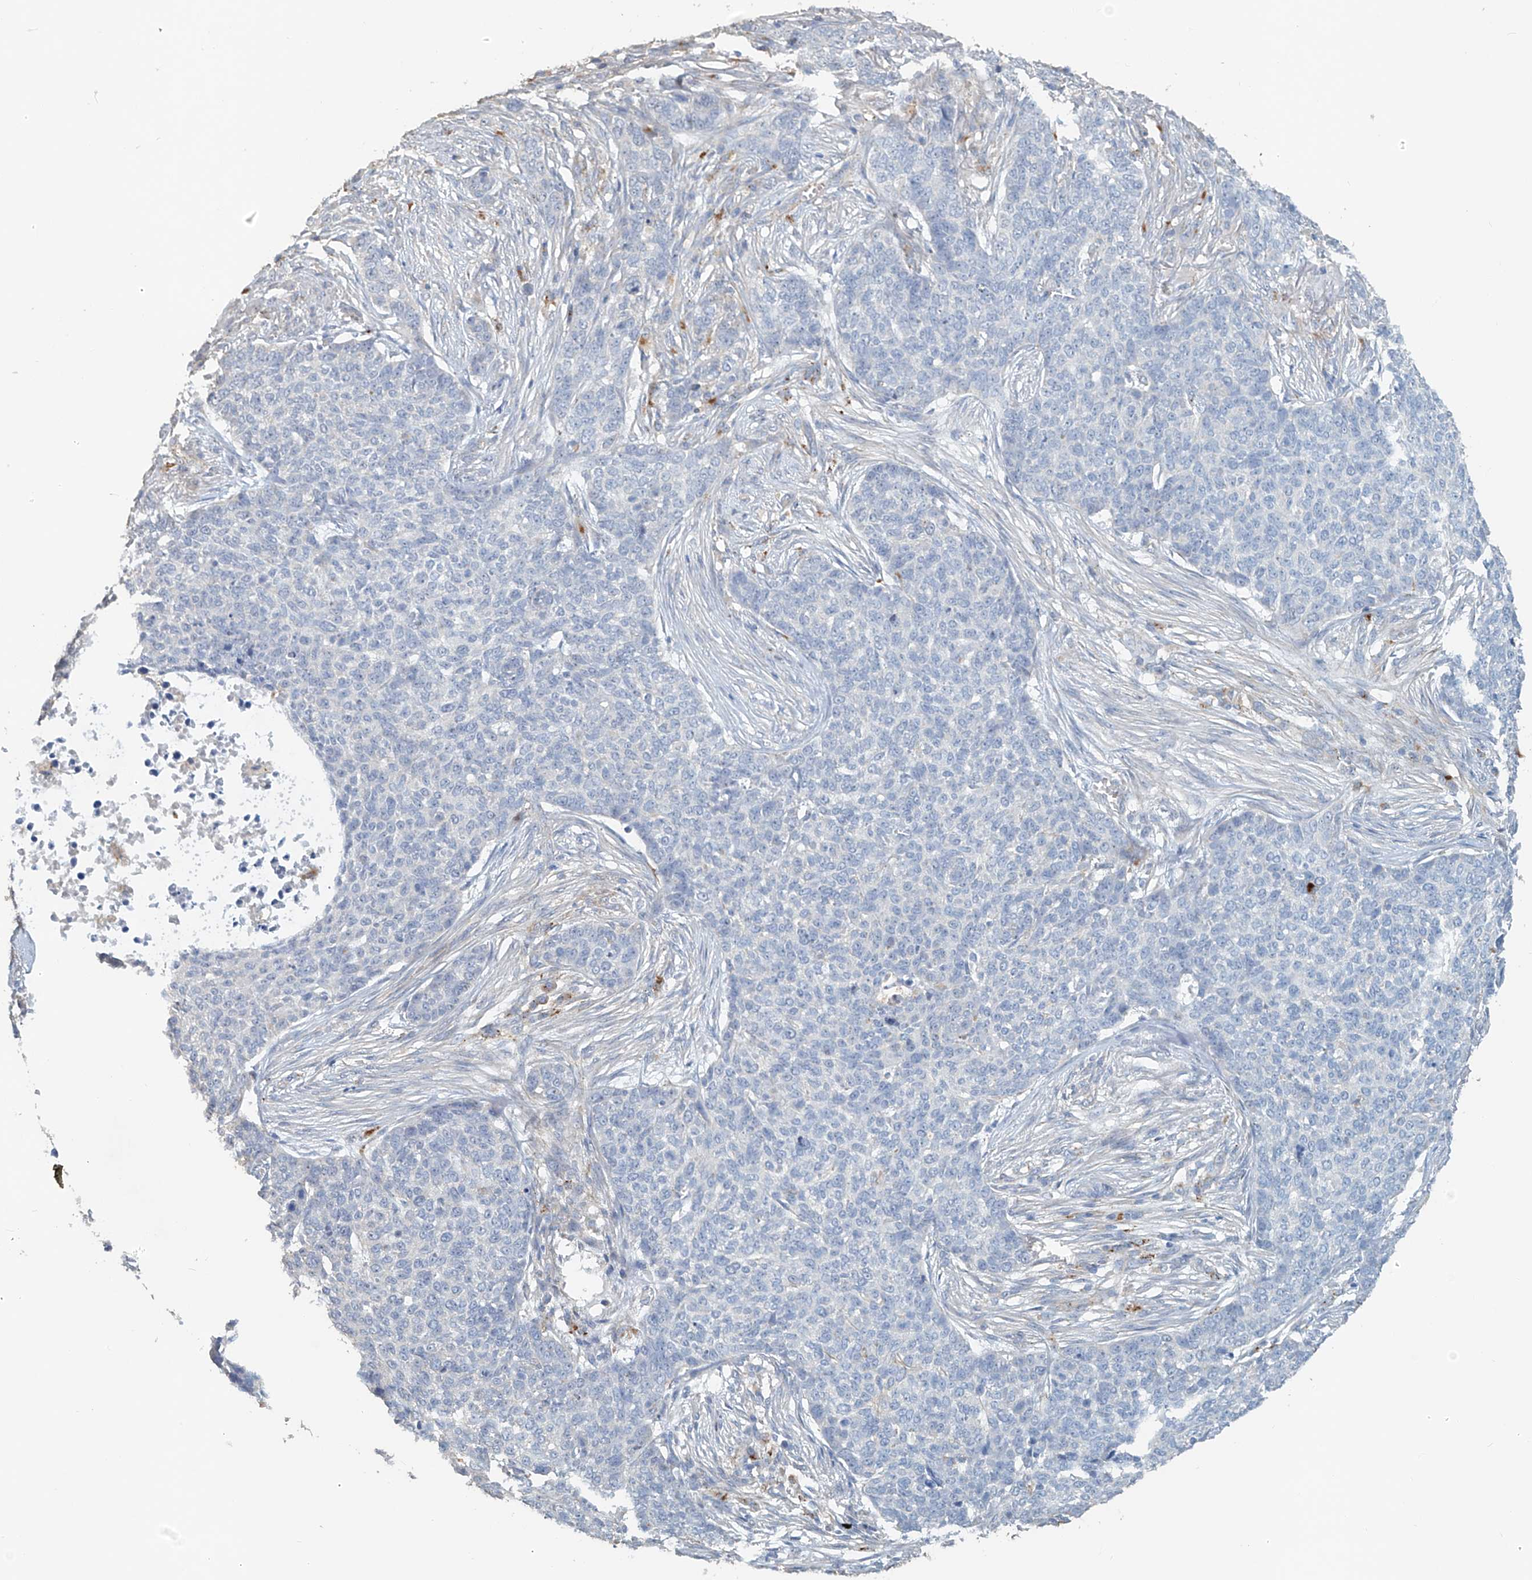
{"staining": {"intensity": "negative", "quantity": "none", "location": "none"}, "tissue": "skin cancer", "cell_type": "Tumor cells", "image_type": "cancer", "snomed": [{"axis": "morphology", "description": "Basal cell carcinoma"}, {"axis": "topography", "description": "Skin"}], "caption": "High power microscopy histopathology image of an immunohistochemistry histopathology image of basal cell carcinoma (skin), revealing no significant staining in tumor cells.", "gene": "TRIM47", "patient": {"sex": "male", "age": 85}}